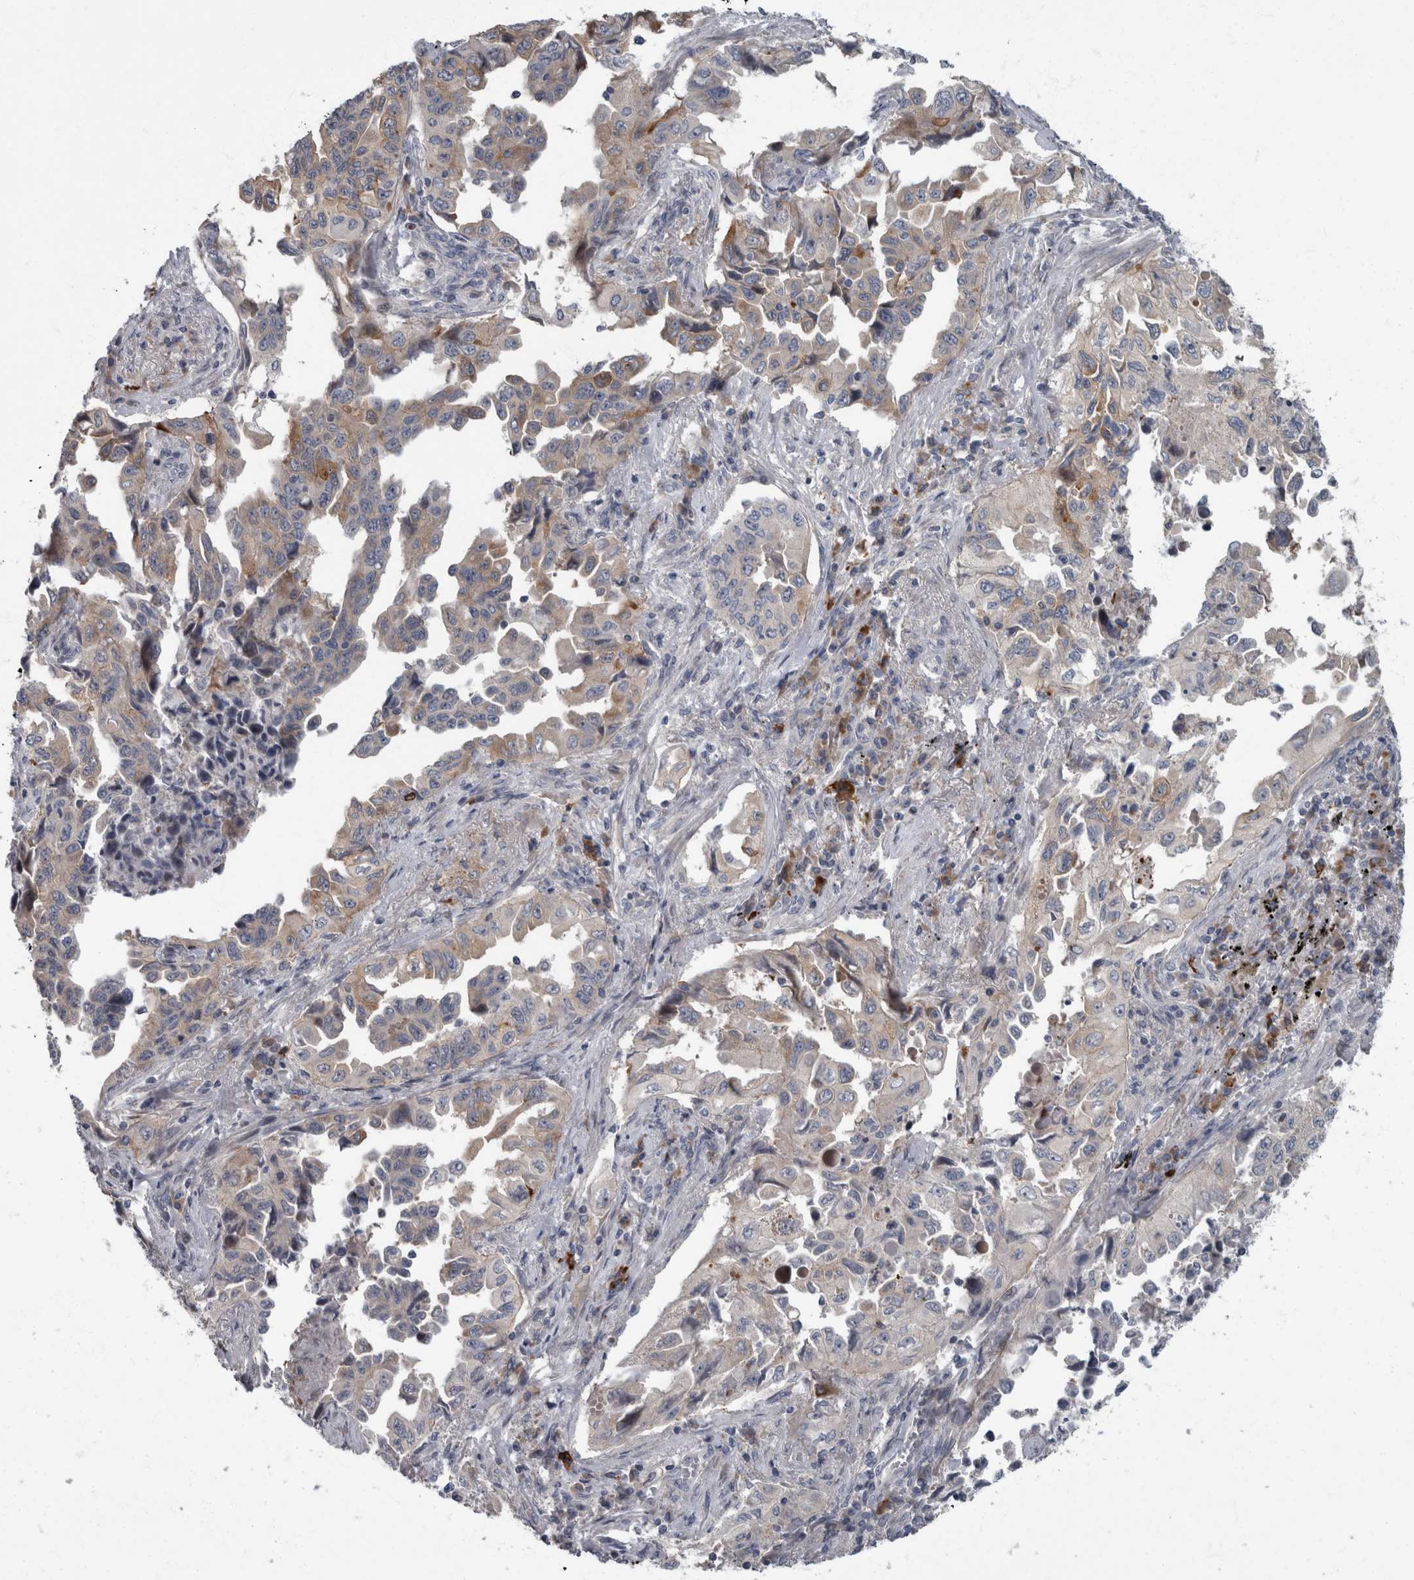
{"staining": {"intensity": "moderate", "quantity": "25%-75%", "location": "cytoplasmic/membranous"}, "tissue": "lung cancer", "cell_type": "Tumor cells", "image_type": "cancer", "snomed": [{"axis": "morphology", "description": "Adenocarcinoma, NOS"}, {"axis": "topography", "description": "Lung"}], "caption": "Protein analysis of lung cancer tissue reveals moderate cytoplasmic/membranous staining in about 25%-75% of tumor cells.", "gene": "CDC42BPG", "patient": {"sex": "female", "age": 51}}